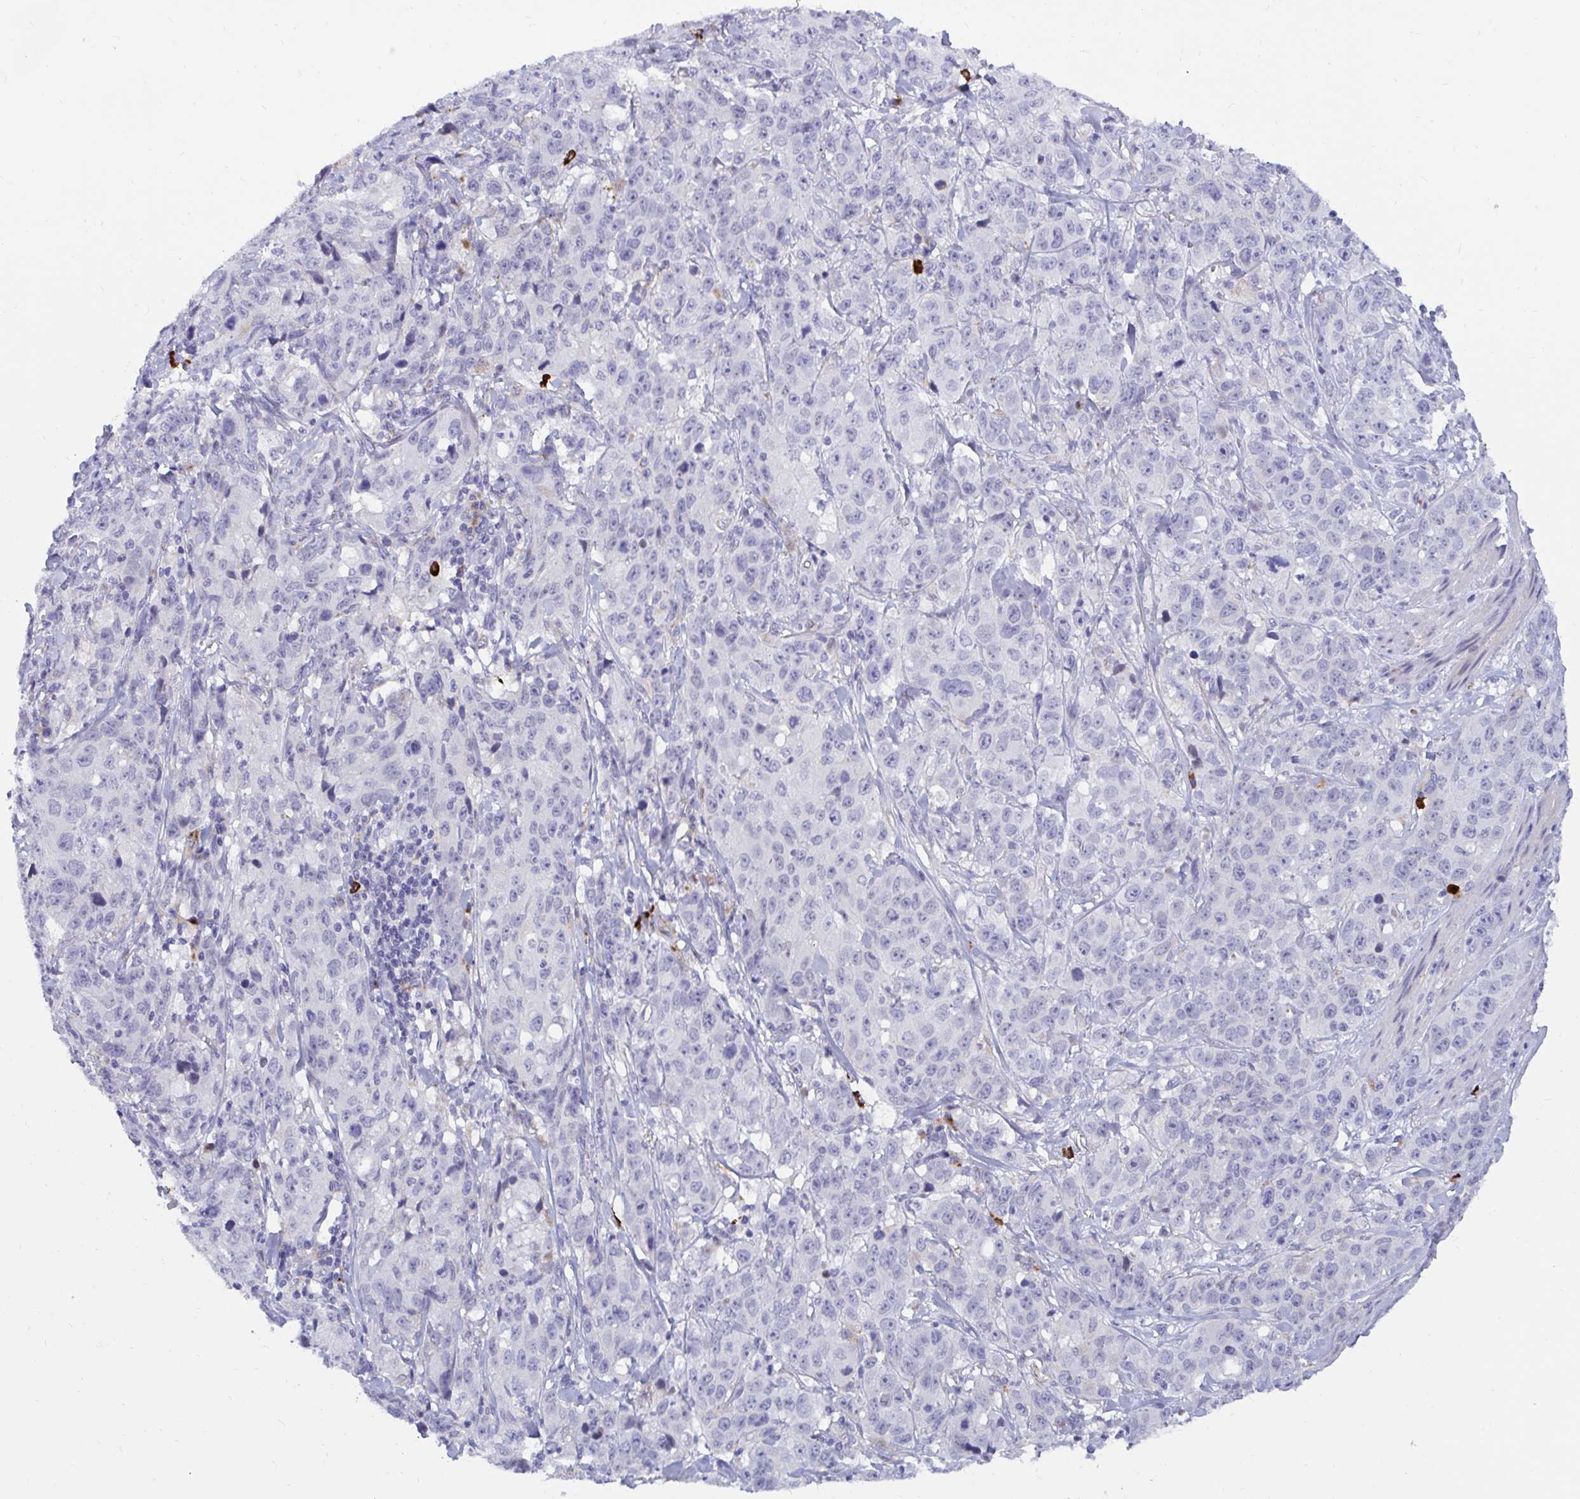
{"staining": {"intensity": "negative", "quantity": "none", "location": "none"}, "tissue": "stomach cancer", "cell_type": "Tumor cells", "image_type": "cancer", "snomed": [{"axis": "morphology", "description": "Adenocarcinoma, NOS"}, {"axis": "topography", "description": "Stomach"}], "caption": "A histopathology image of human stomach adenocarcinoma is negative for staining in tumor cells.", "gene": "FAM219B", "patient": {"sex": "male", "age": 48}}